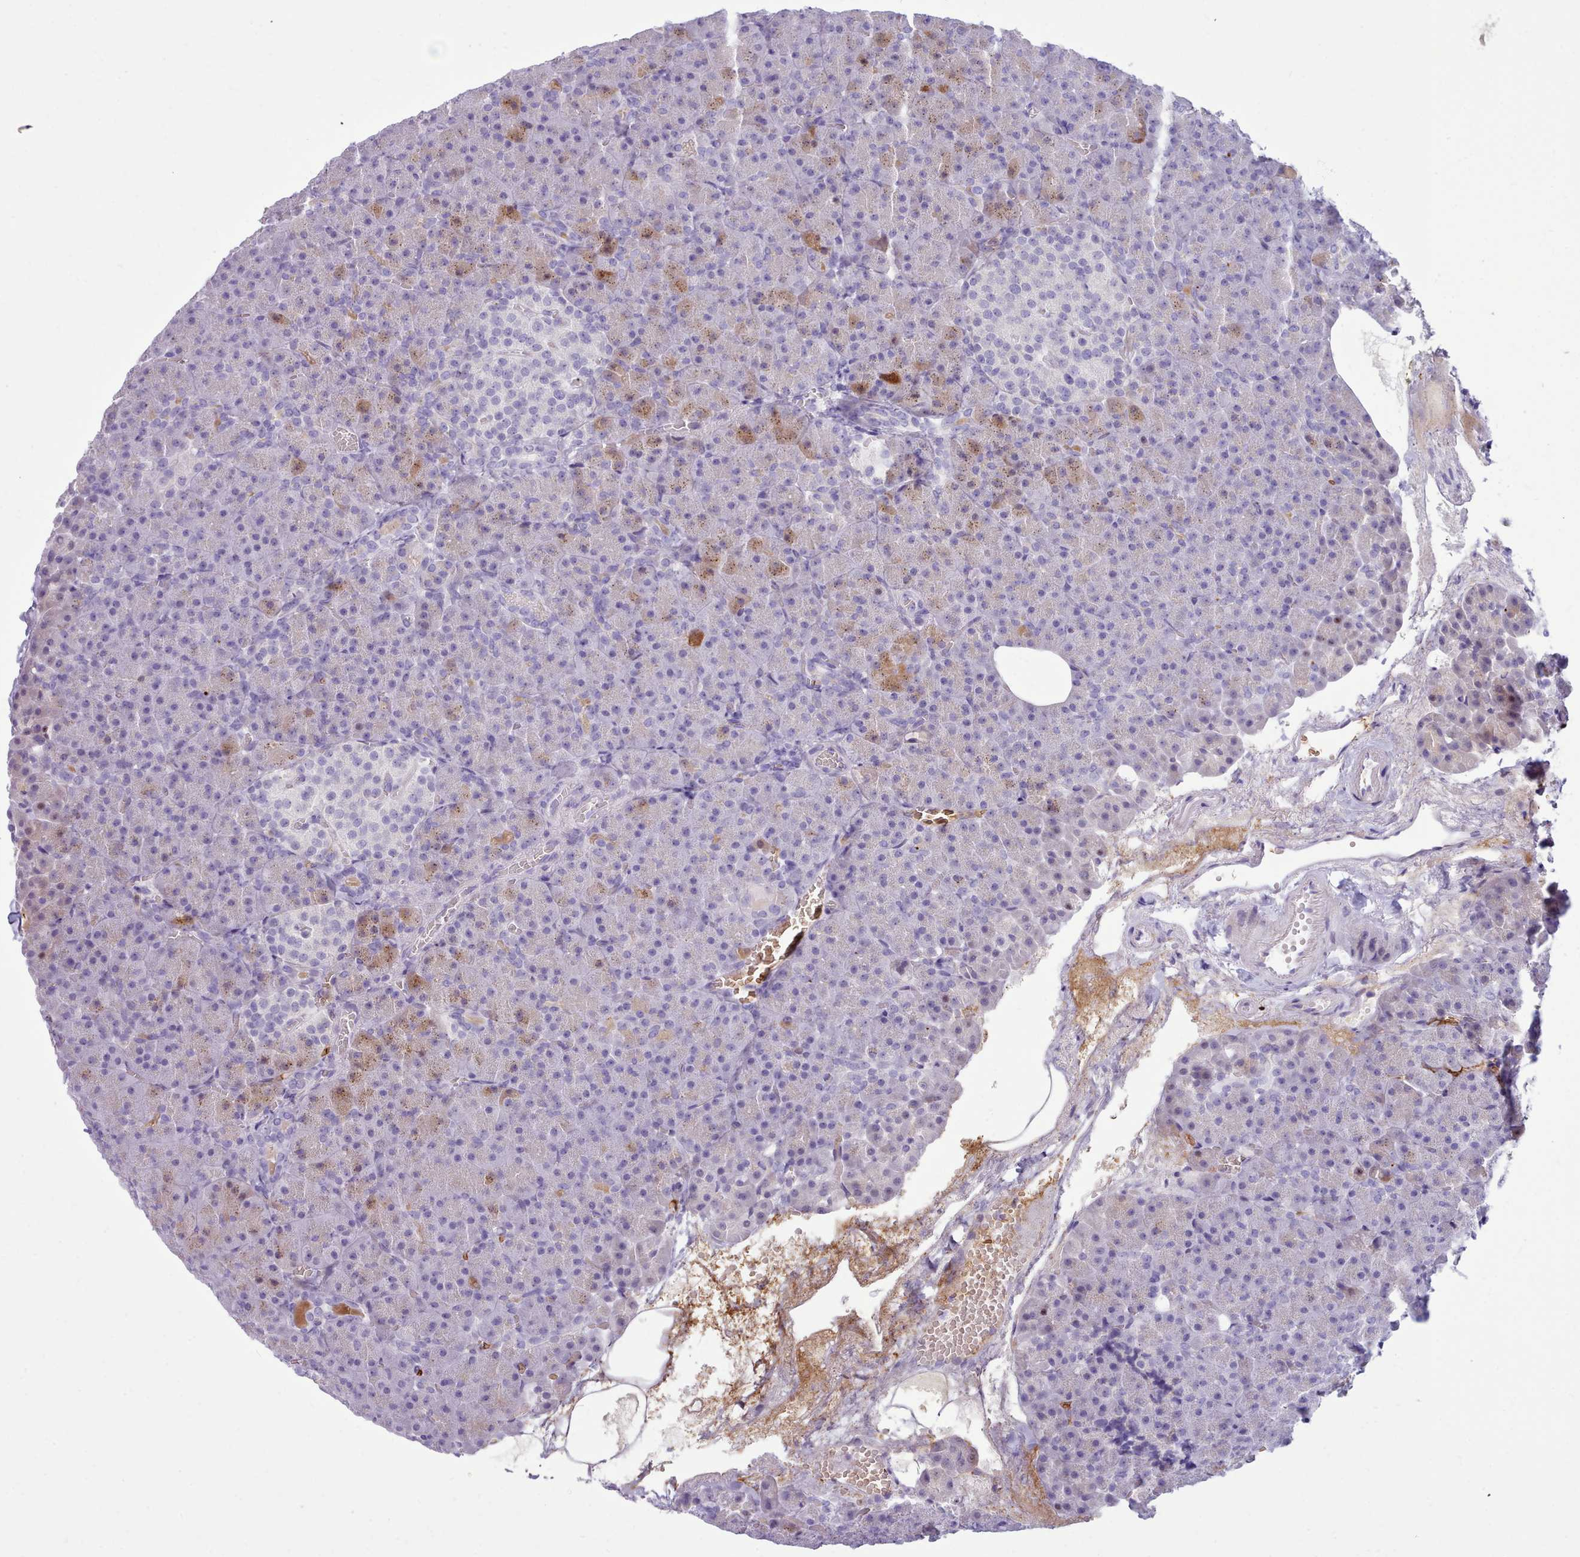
{"staining": {"intensity": "moderate", "quantity": "25%-75%", "location": "cytoplasmic/membranous"}, "tissue": "pancreas", "cell_type": "Exocrine glandular cells", "image_type": "normal", "snomed": [{"axis": "morphology", "description": "Normal tissue, NOS"}, {"axis": "topography", "description": "Pancreas"}], "caption": "A medium amount of moderate cytoplasmic/membranous positivity is present in about 25%-75% of exocrine glandular cells in unremarkable pancreas. The protein of interest is stained brown, and the nuclei are stained in blue (DAB IHC with brightfield microscopy, high magnification).", "gene": "NKX1", "patient": {"sex": "female", "age": 74}}